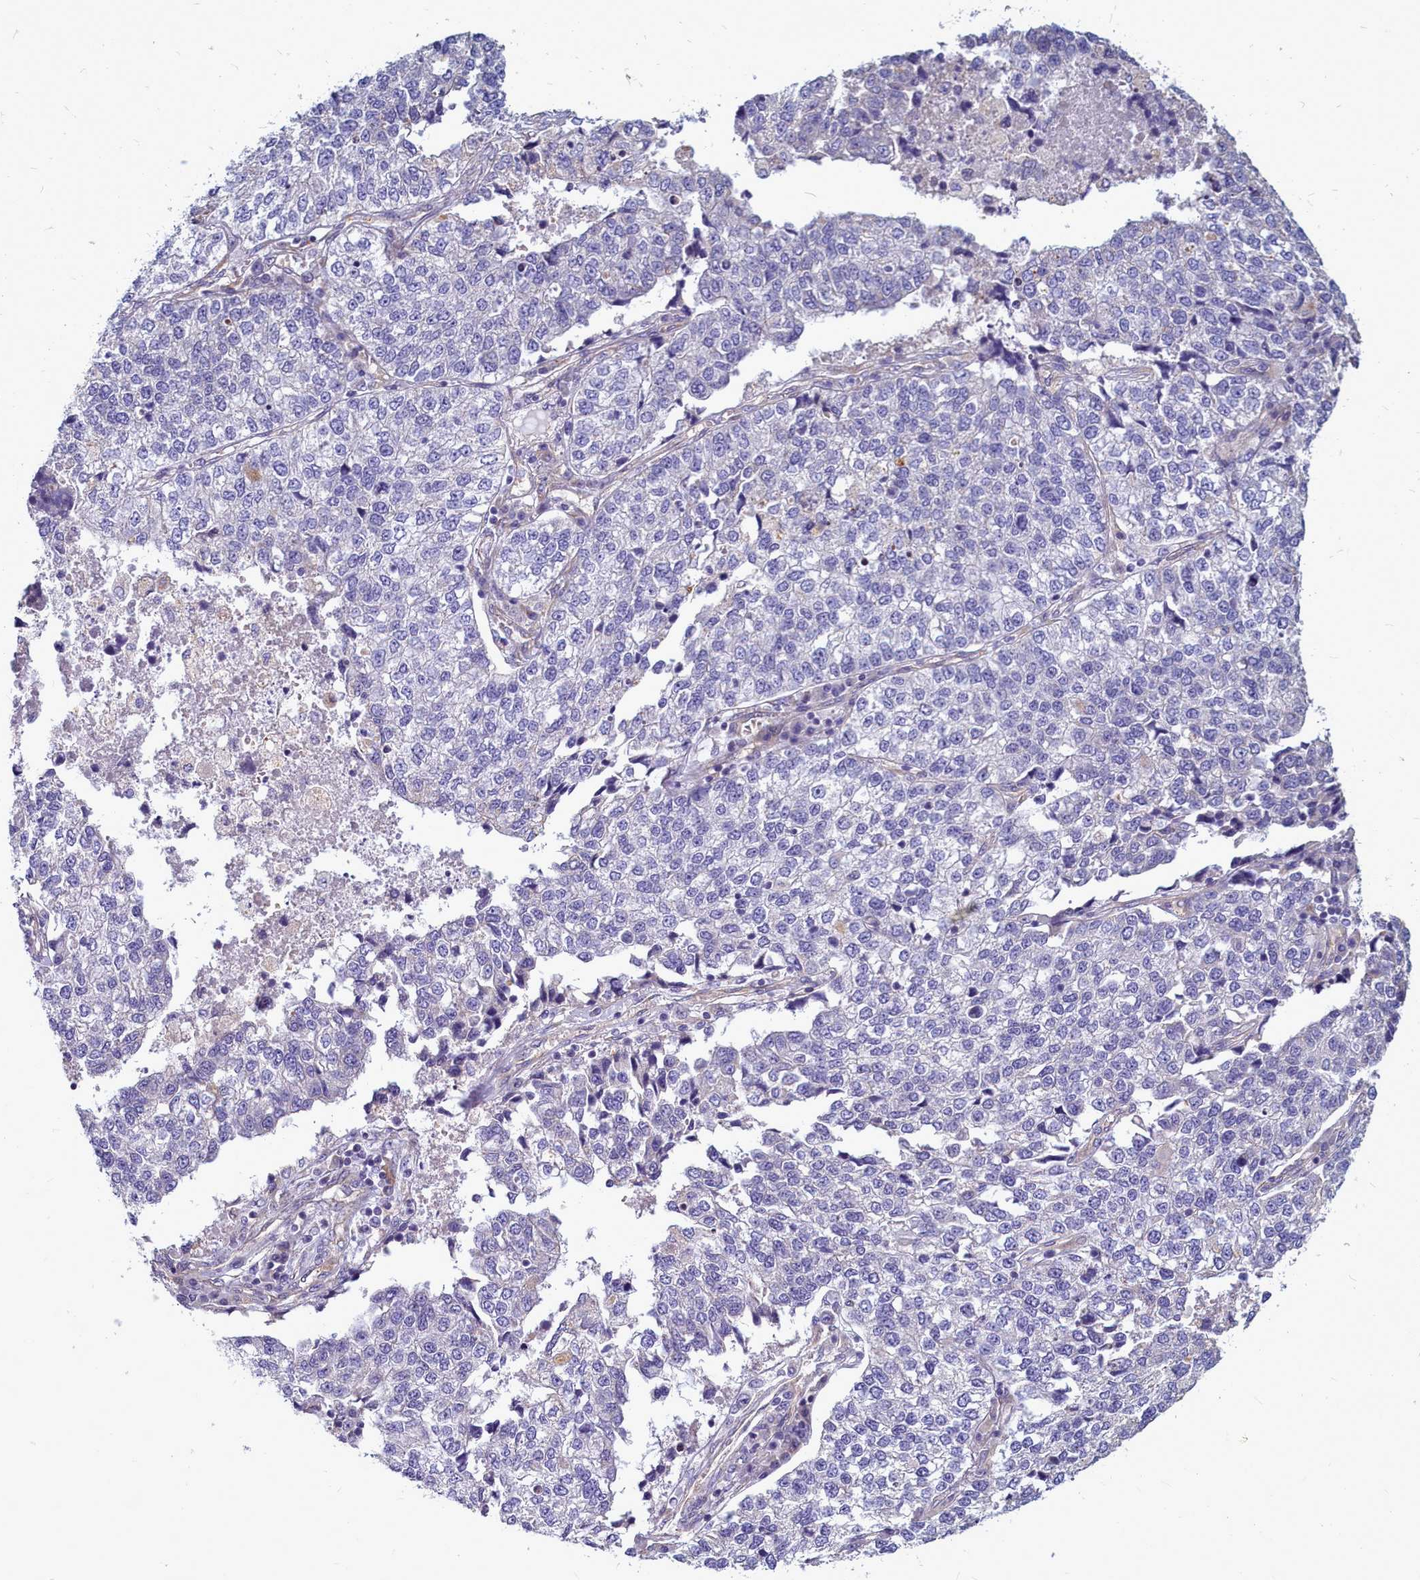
{"staining": {"intensity": "negative", "quantity": "none", "location": "none"}, "tissue": "lung cancer", "cell_type": "Tumor cells", "image_type": "cancer", "snomed": [{"axis": "morphology", "description": "Adenocarcinoma, NOS"}, {"axis": "topography", "description": "Lung"}], "caption": "Tumor cells show no significant positivity in lung cancer.", "gene": "SMPD4", "patient": {"sex": "male", "age": 49}}